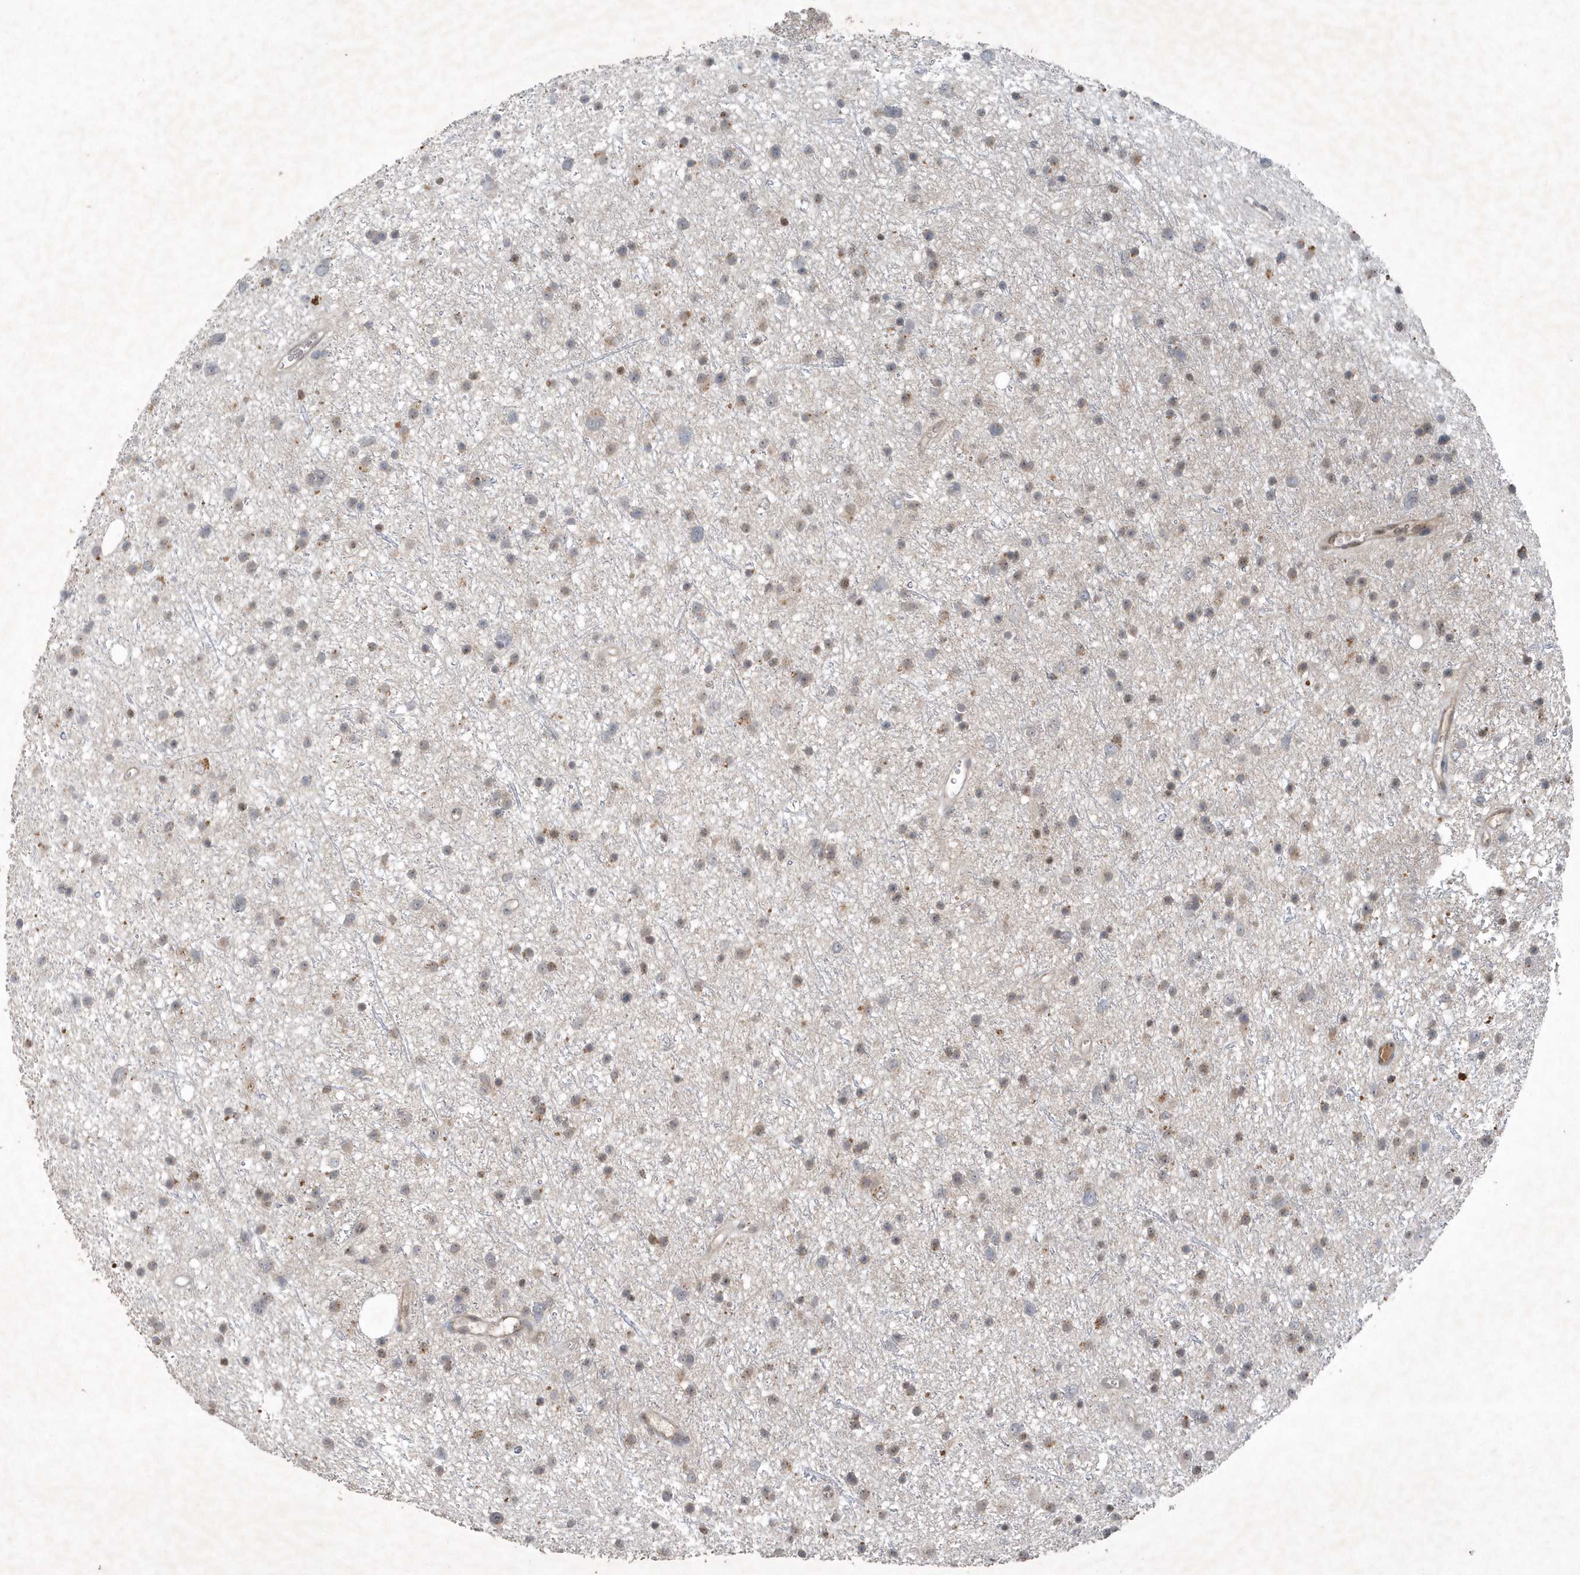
{"staining": {"intensity": "weak", "quantity": "25%-75%", "location": "nuclear"}, "tissue": "glioma", "cell_type": "Tumor cells", "image_type": "cancer", "snomed": [{"axis": "morphology", "description": "Glioma, malignant, Low grade"}, {"axis": "topography", "description": "Cerebral cortex"}], "caption": "Protein staining by immunohistochemistry (IHC) reveals weak nuclear positivity in approximately 25%-75% of tumor cells in malignant low-grade glioma. The protein of interest is stained brown, and the nuclei are stained in blue (DAB (3,3'-diaminobenzidine) IHC with brightfield microscopy, high magnification).", "gene": "QTRT2", "patient": {"sex": "female", "age": 39}}